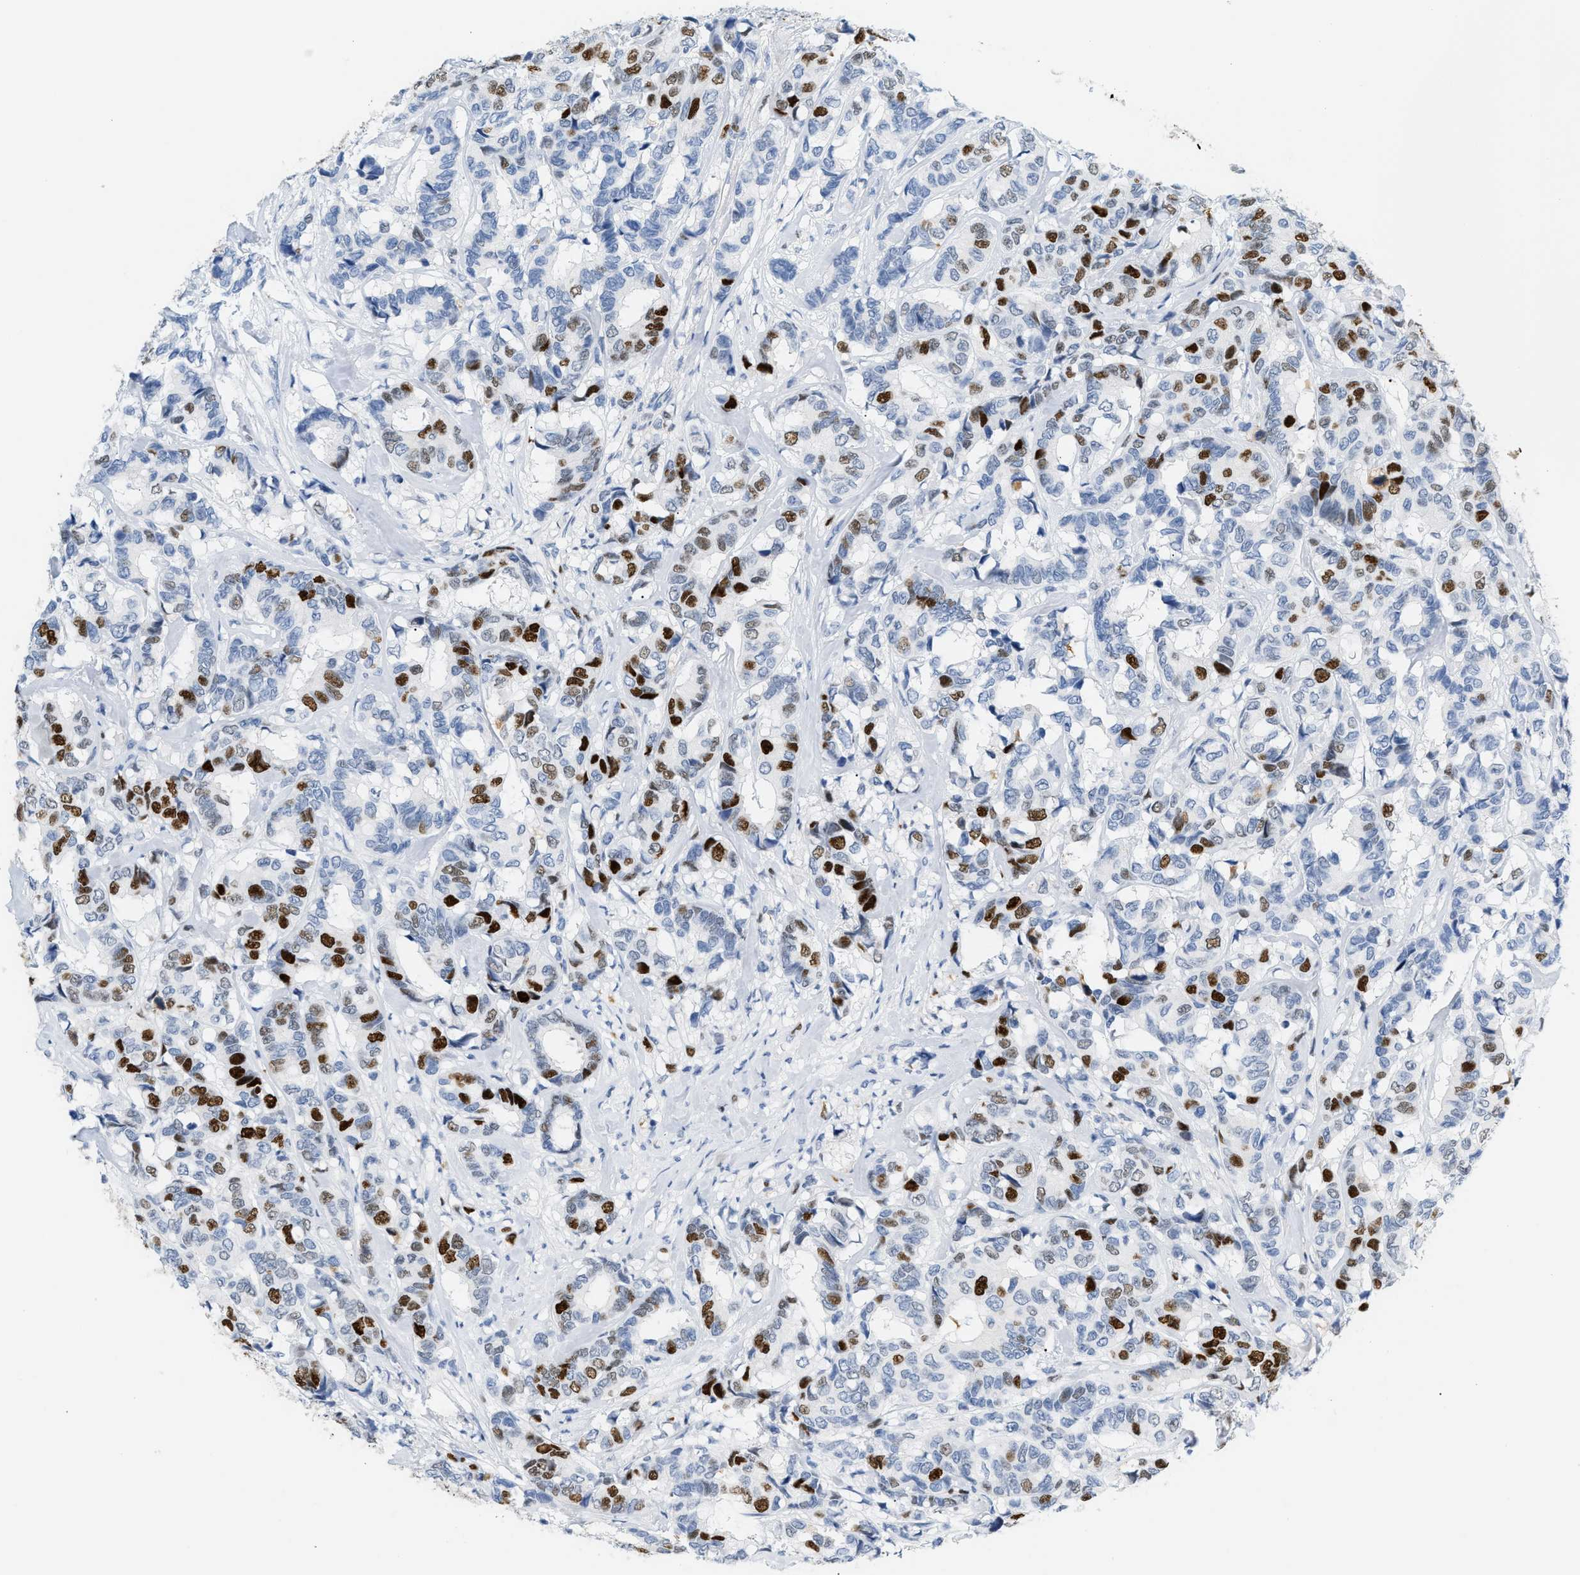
{"staining": {"intensity": "strong", "quantity": "25%-75%", "location": "nuclear"}, "tissue": "breast cancer", "cell_type": "Tumor cells", "image_type": "cancer", "snomed": [{"axis": "morphology", "description": "Duct carcinoma"}, {"axis": "topography", "description": "Breast"}], "caption": "Human breast cancer stained with a brown dye exhibits strong nuclear positive staining in about 25%-75% of tumor cells.", "gene": "MCM7", "patient": {"sex": "female", "age": 87}}